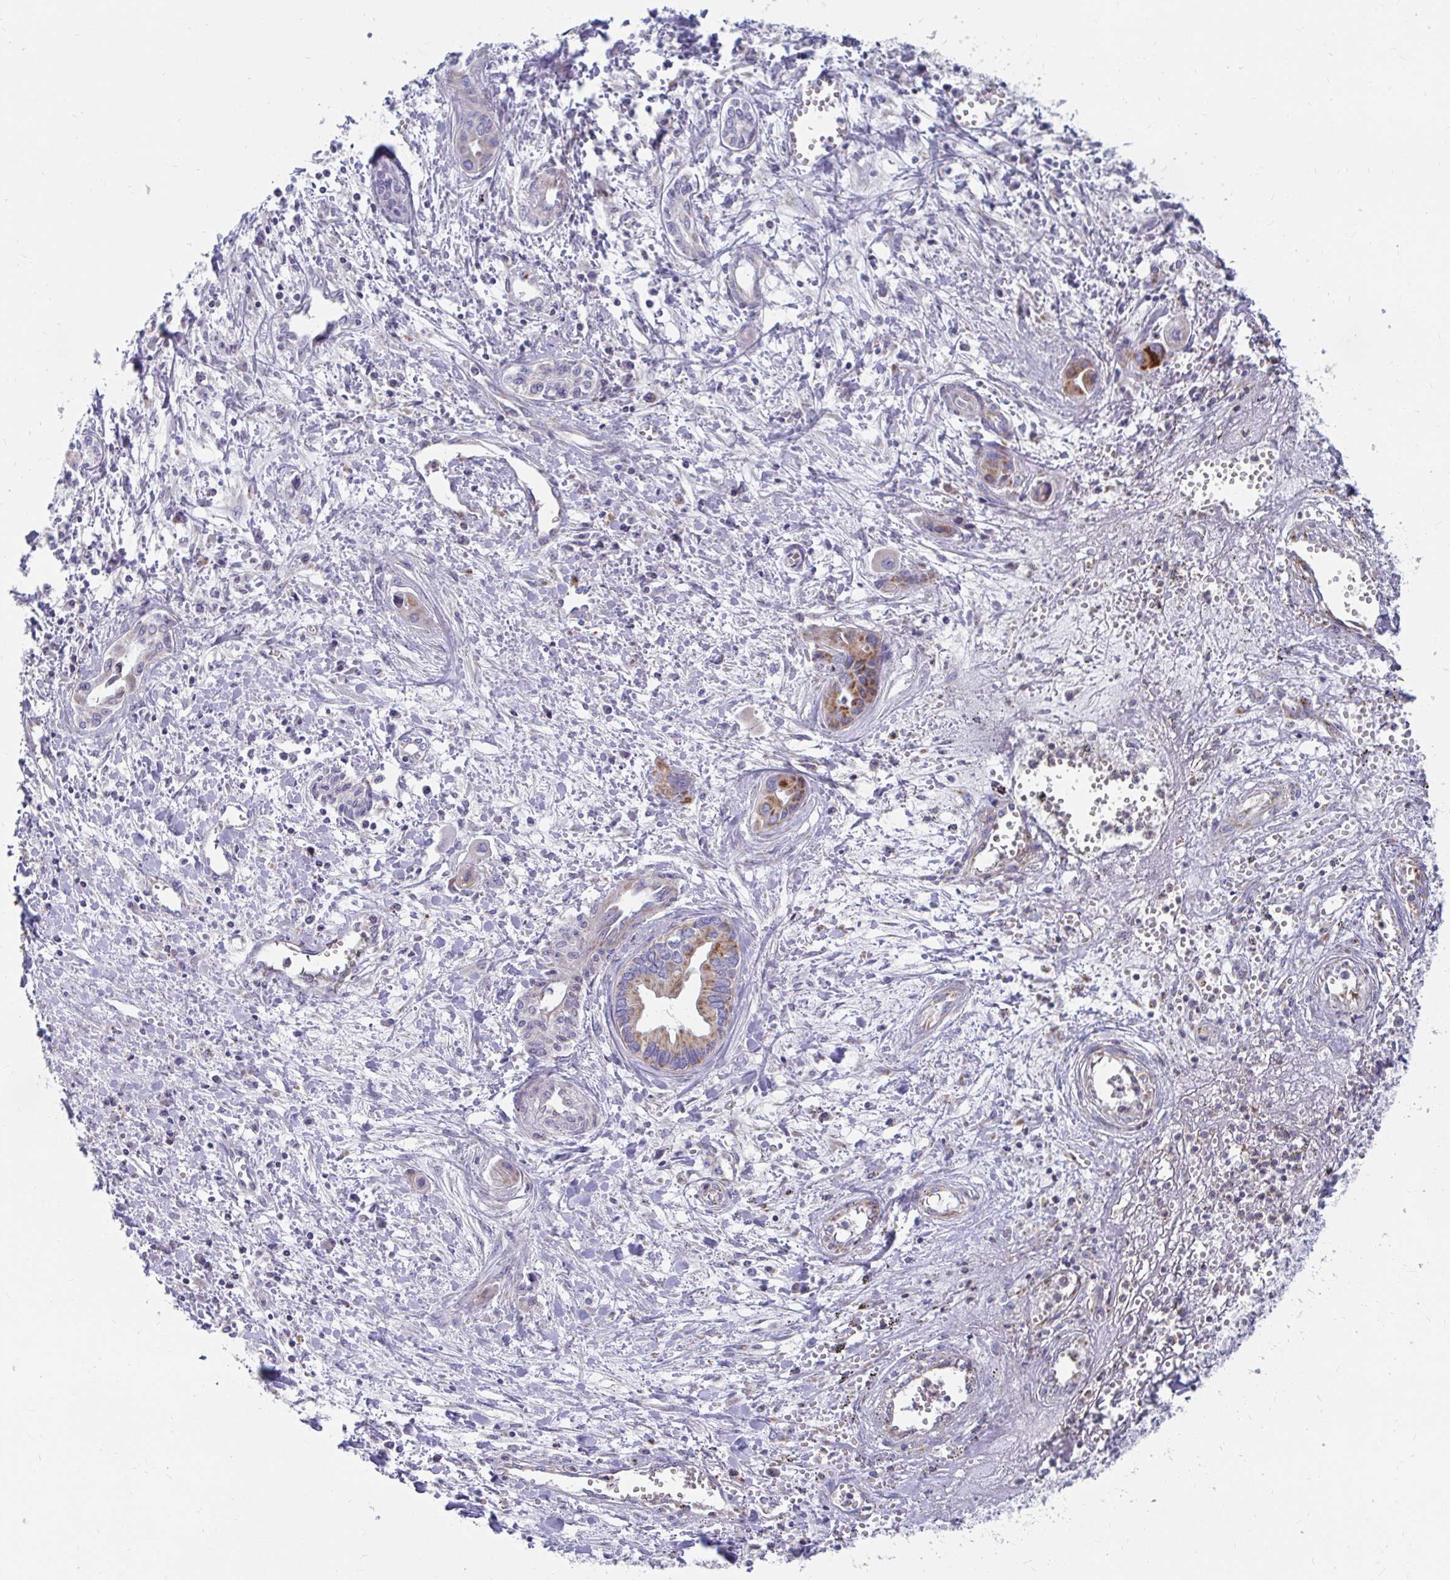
{"staining": {"intensity": "negative", "quantity": "none", "location": "none"}, "tissue": "liver cancer", "cell_type": "Tumor cells", "image_type": "cancer", "snomed": [{"axis": "morphology", "description": "Cholangiocarcinoma"}, {"axis": "topography", "description": "Liver"}], "caption": "Immunohistochemistry (IHC) histopathology image of liver cholangiocarcinoma stained for a protein (brown), which demonstrates no positivity in tumor cells.", "gene": "EXOC5", "patient": {"sex": "female", "age": 64}}